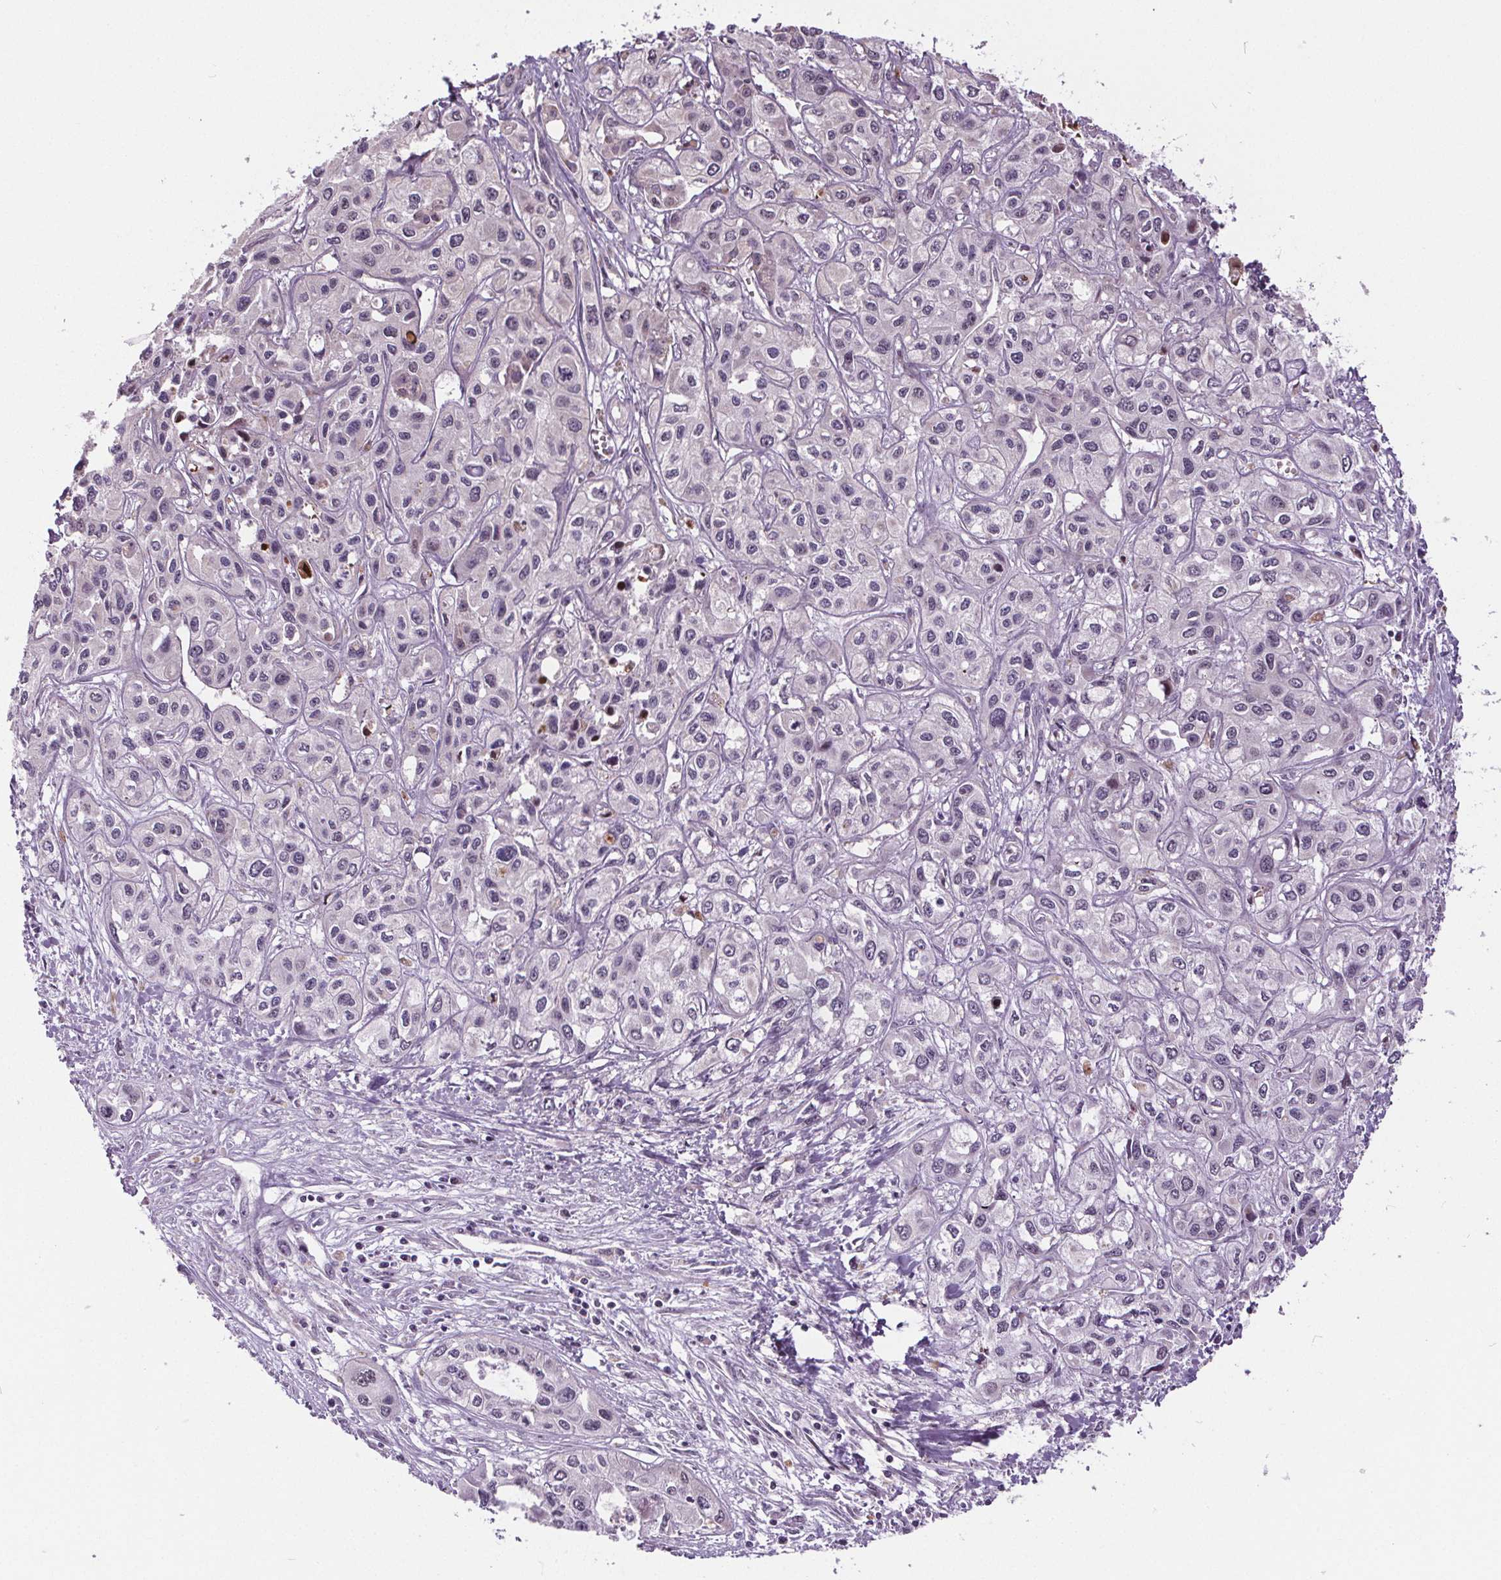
{"staining": {"intensity": "negative", "quantity": "none", "location": "none"}, "tissue": "liver cancer", "cell_type": "Tumor cells", "image_type": "cancer", "snomed": [{"axis": "morphology", "description": "Cholangiocarcinoma"}, {"axis": "topography", "description": "Liver"}], "caption": "Tumor cells show no significant expression in cholangiocarcinoma (liver).", "gene": "SUCLA2", "patient": {"sex": "female", "age": 66}}